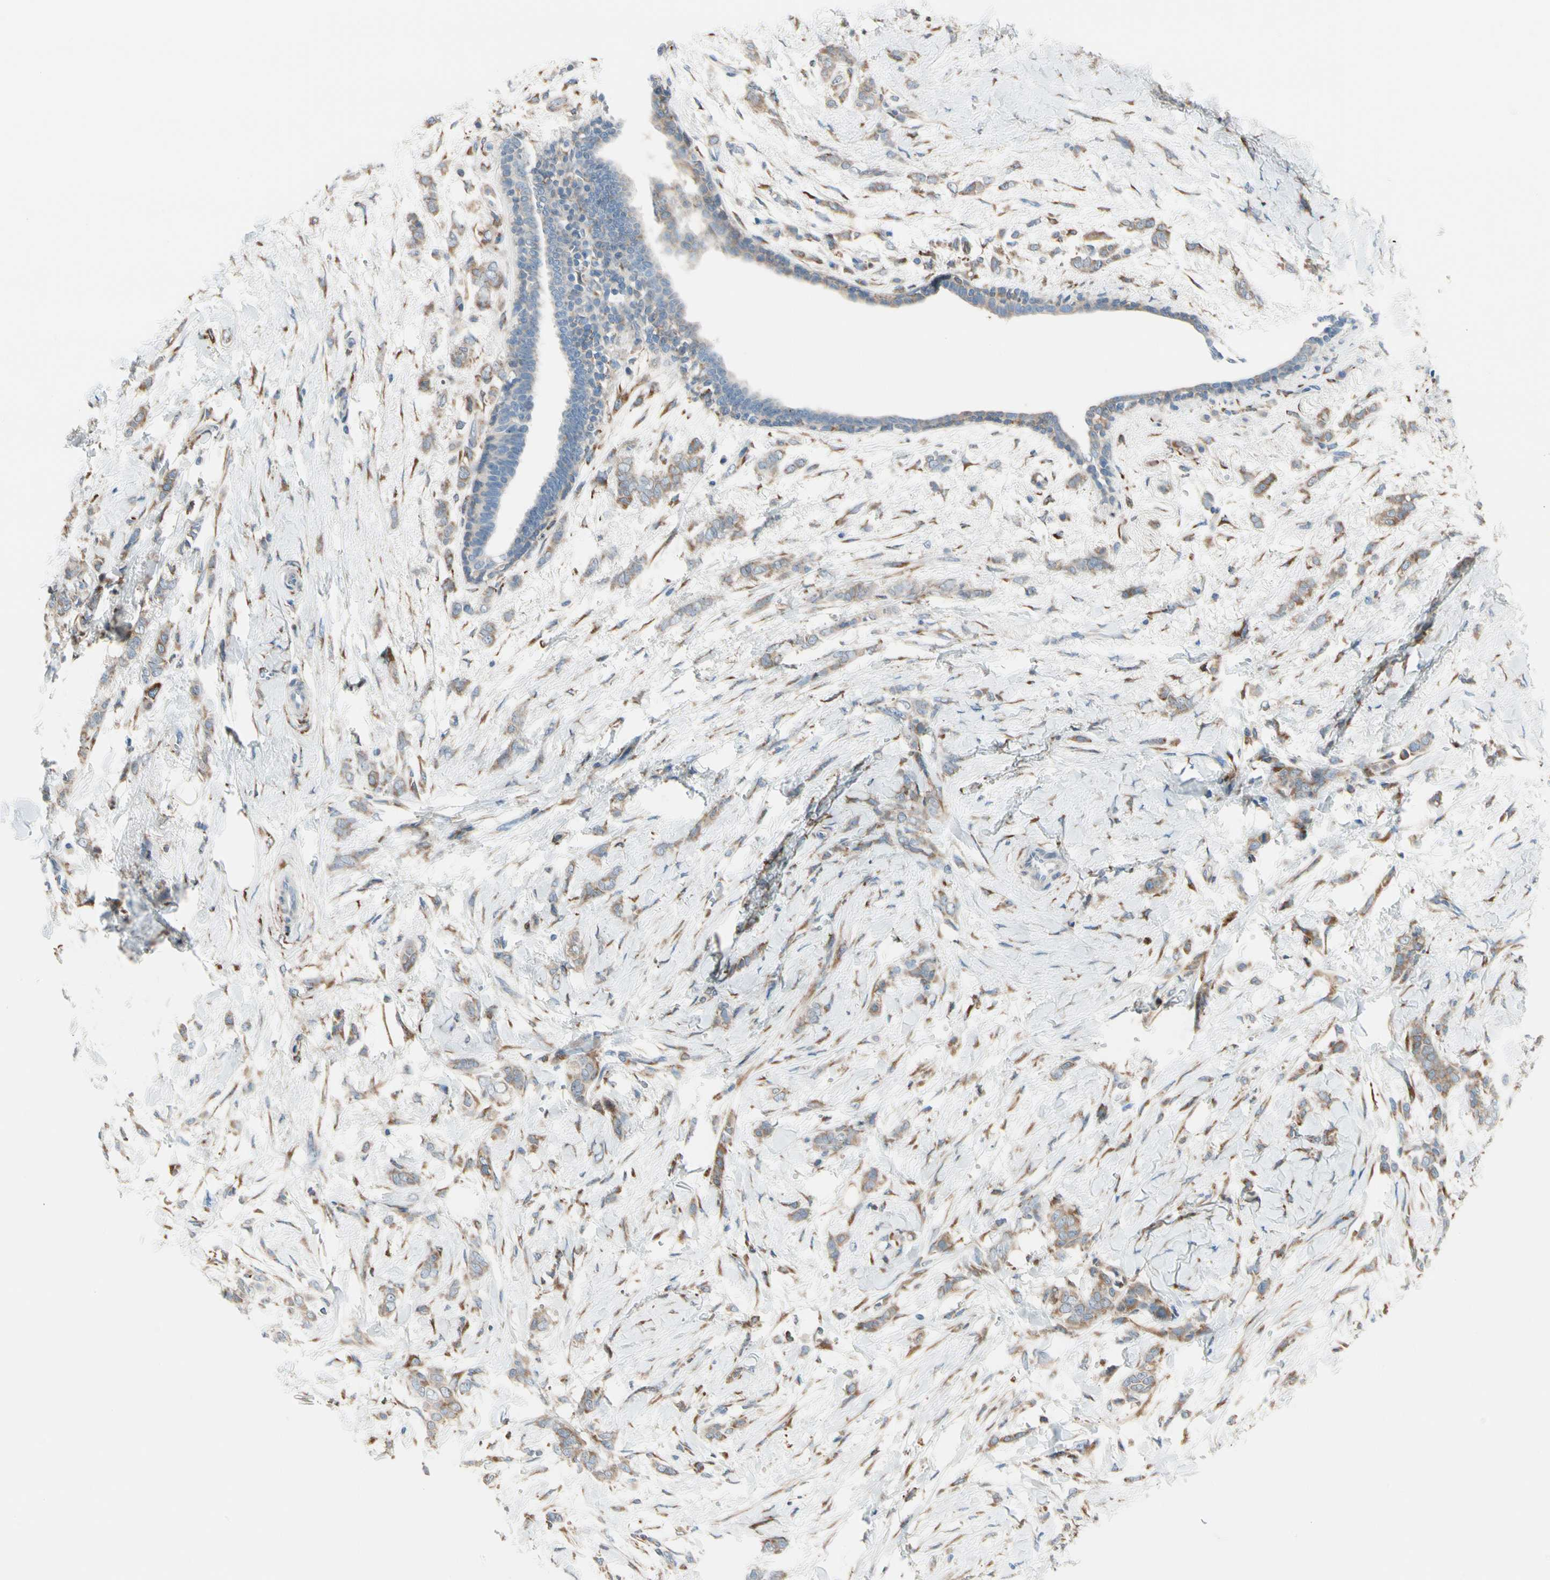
{"staining": {"intensity": "weak", "quantity": ">75%", "location": "cytoplasmic/membranous"}, "tissue": "breast cancer", "cell_type": "Tumor cells", "image_type": "cancer", "snomed": [{"axis": "morphology", "description": "Lobular carcinoma, in situ"}, {"axis": "morphology", "description": "Lobular carcinoma"}, {"axis": "topography", "description": "Breast"}], "caption": "An immunohistochemistry (IHC) image of tumor tissue is shown. Protein staining in brown labels weak cytoplasmic/membranous positivity in breast lobular carcinoma in situ within tumor cells.", "gene": "LRPAP1", "patient": {"sex": "female", "age": 41}}